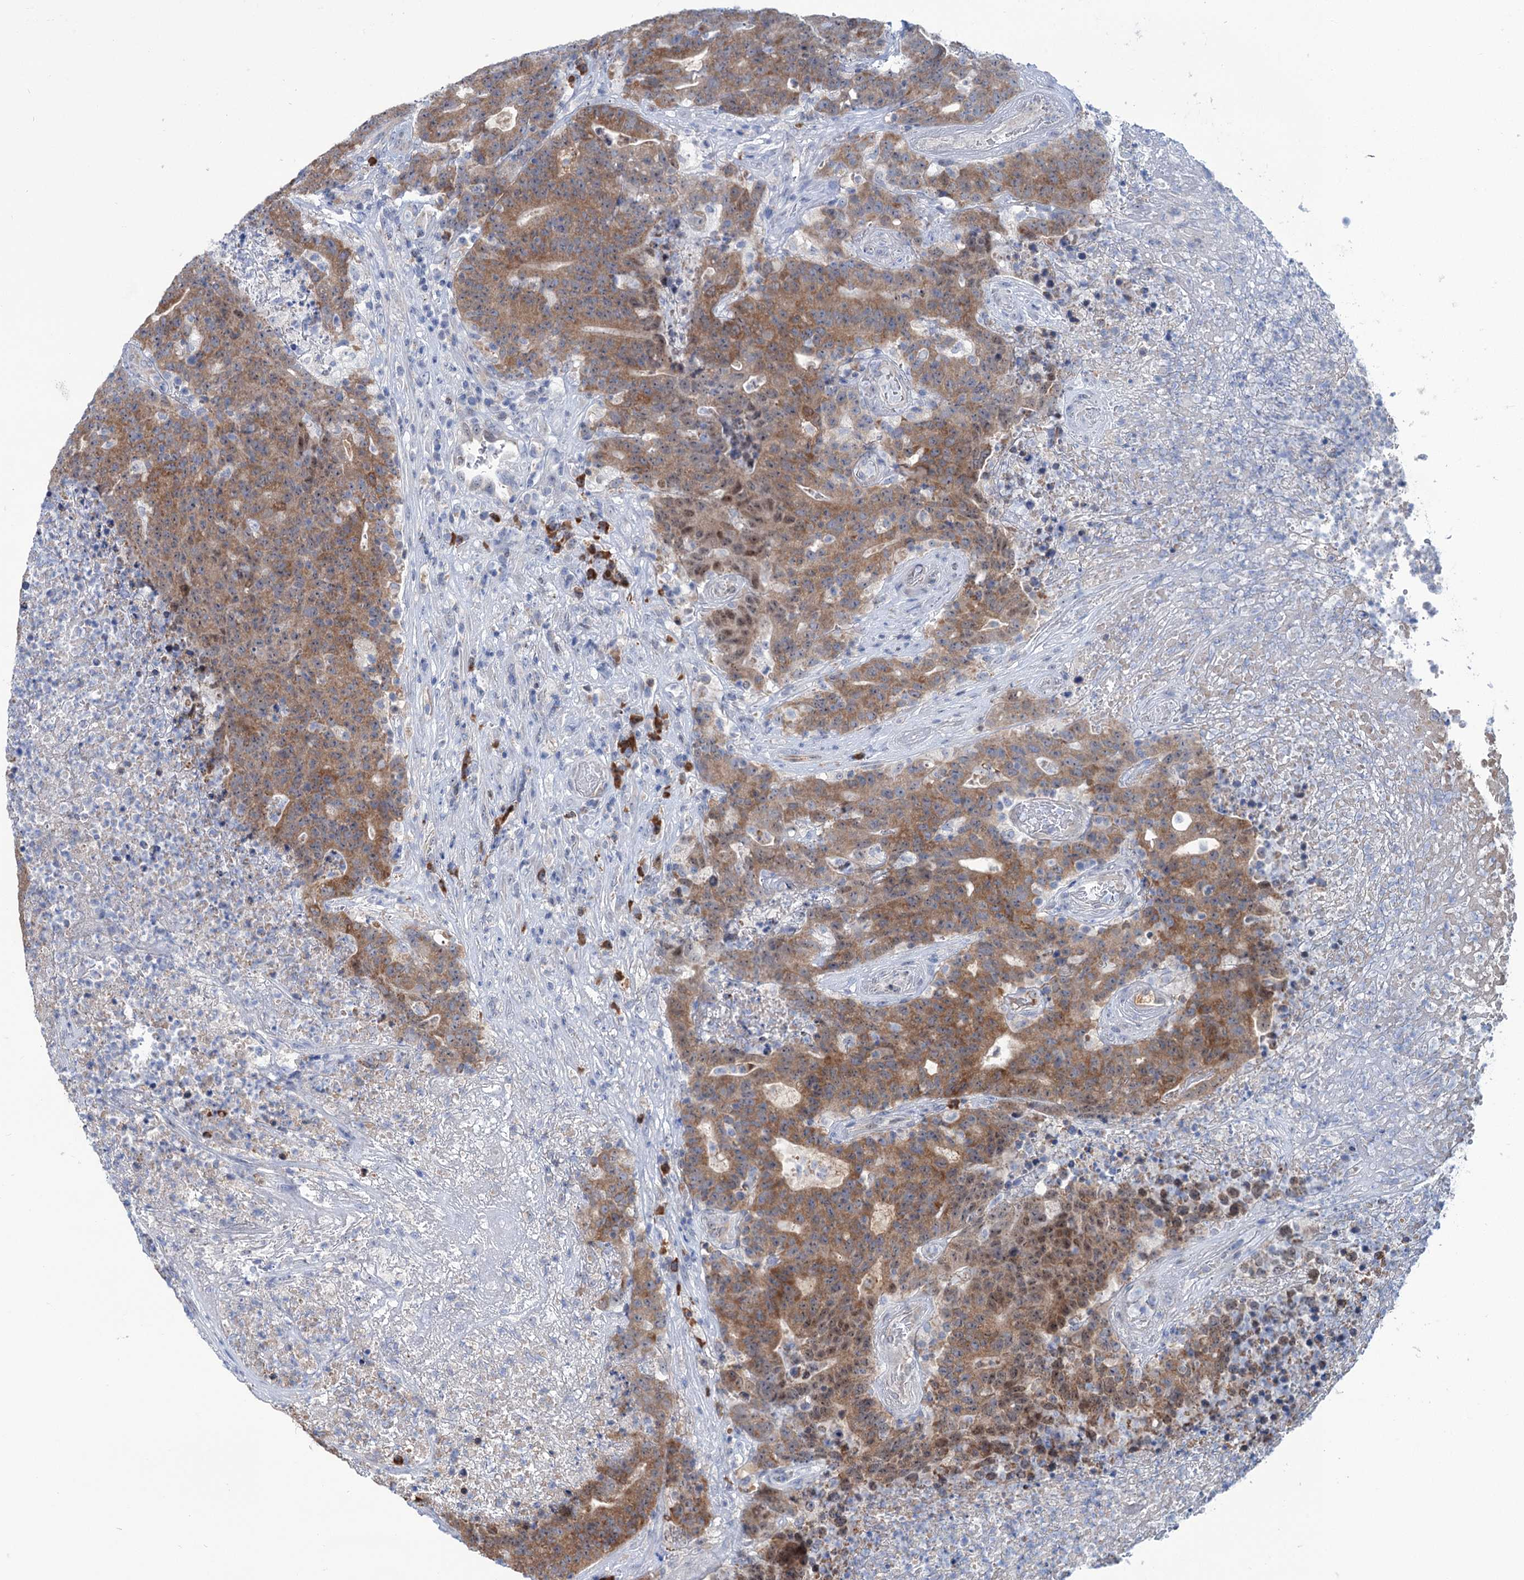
{"staining": {"intensity": "moderate", "quantity": ">75%", "location": "cytoplasmic/membranous,nuclear"}, "tissue": "colorectal cancer", "cell_type": "Tumor cells", "image_type": "cancer", "snomed": [{"axis": "morphology", "description": "Adenocarcinoma, NOS"}, {"axis": "topography", "description": "Colon"}], "caption": "A micrograph of colorectal cancer (adenocarcinoma) stained for a protein displays moderate cytoplasmic/membranous and nuclear brown staining in tumor cells. Immunohistochemistry stains the protein of interest in brown and the nuclei are stained blue.", "gene": "LPIN1", "patient": {"sex": "female", "age": 75}}